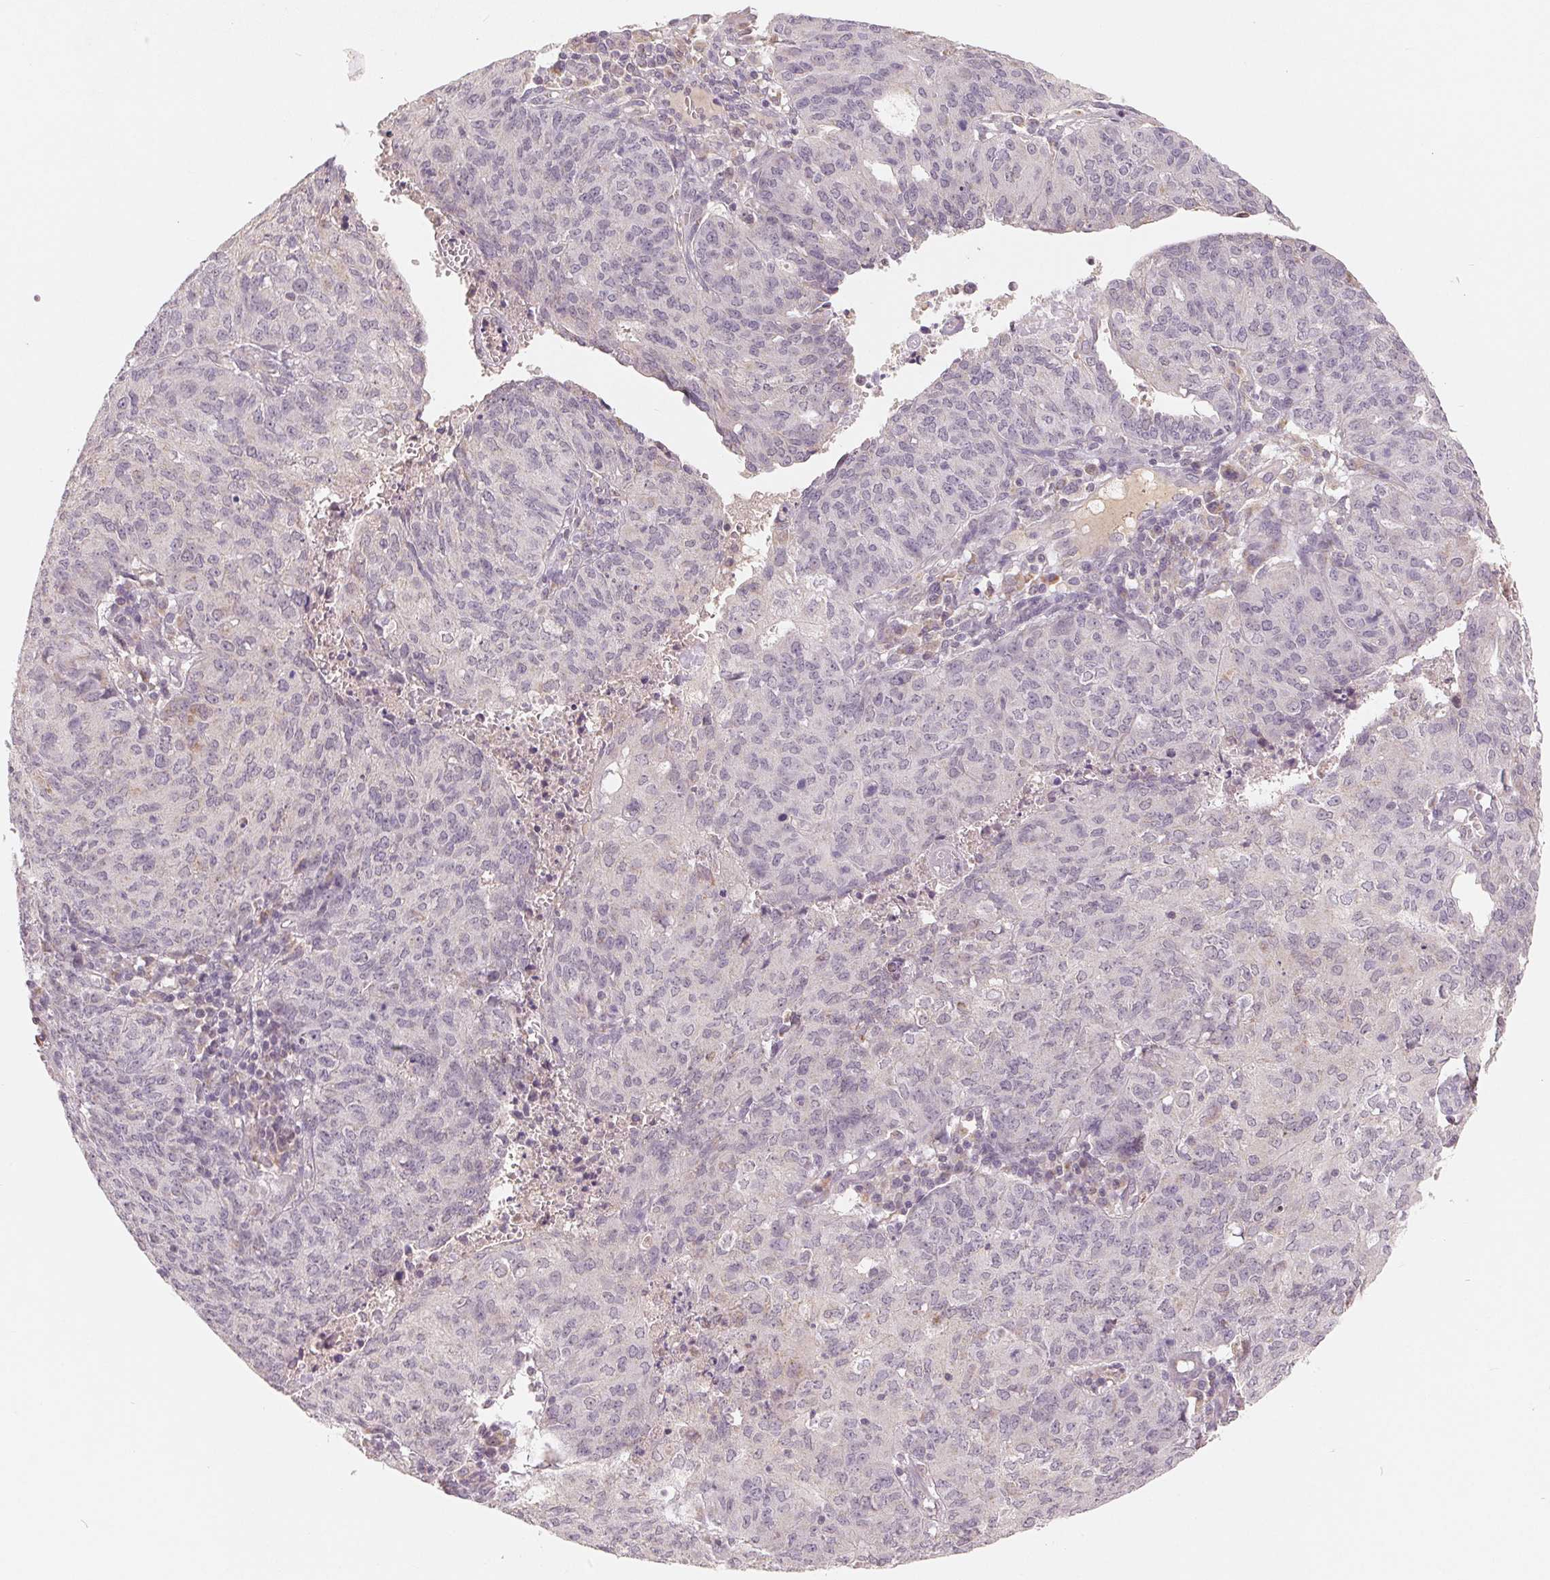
{"staining": {"intensity": "negative", "quantity": "none", "location": "none"}, "tissue": "endometrial cancer", "cell_type": "Tumor cells", "image_type": "cancer", "snomed": [{"axis": "morphology", "description": "Adenocarcinoma, NOS"}, {"axis": "topography", "description": "Endometrium"}], "caption": "The image shows no staining of tumor cells in adenocarcinoma (endometrial). Nuclei are stained in blue.", "gene": "GHITM", "patient": {"sex": "female", "age": 82}}